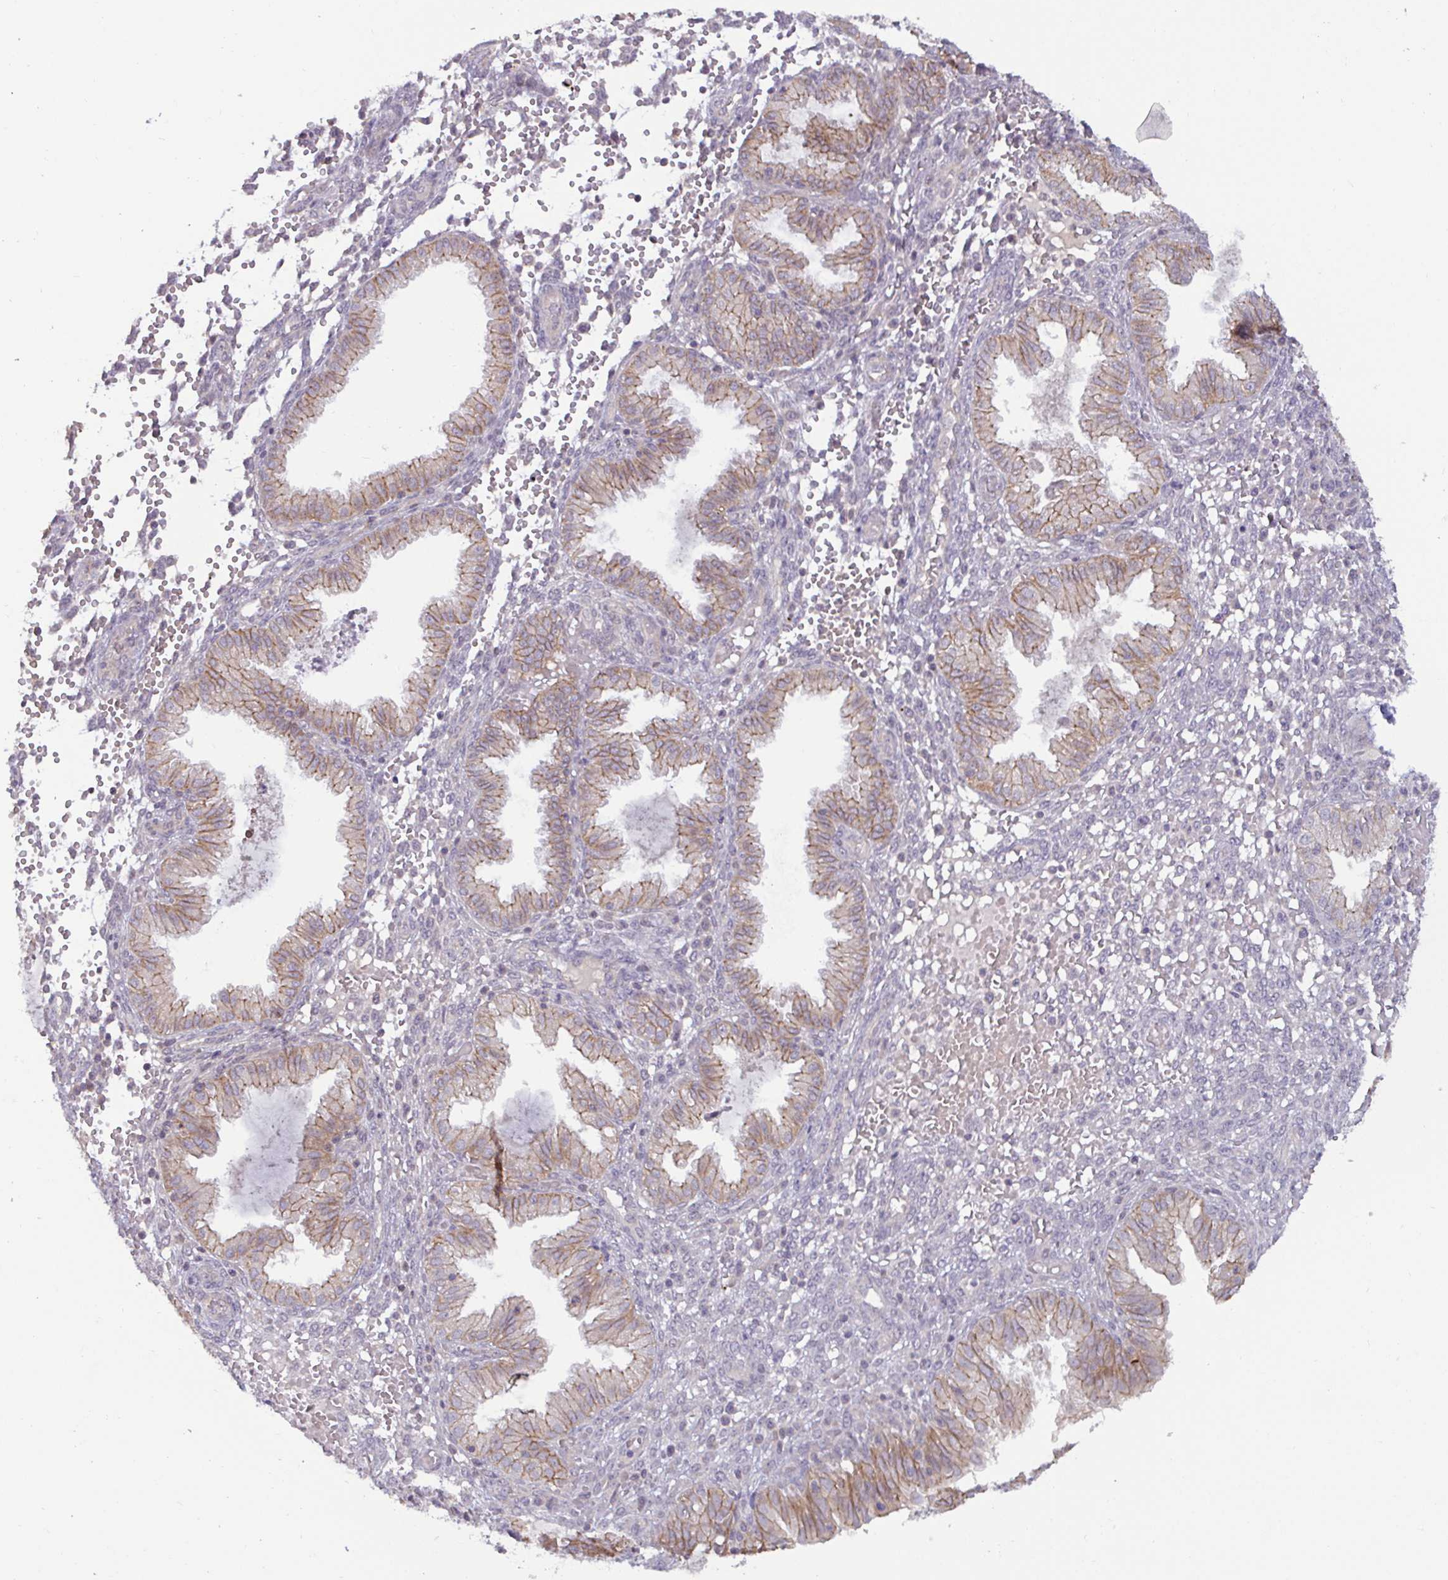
{"staining": {"intensity": "negative", "quantity": "none", "location": "none"}, "tissue": "endometrium", "cell_type": "Cells in endometrial stroma", "image_type": "normal", "snomed": [{"axis": "morphology", "description": "Normal tissue, NOS"}, {"axis": "topography", "description": "Endometrium"}], "caption": "Cells in endometrial stroma show no significant protein expression in benign endometrium.", "gene": "GSTM1", "patient": {"sex": "female", "age": 33}}